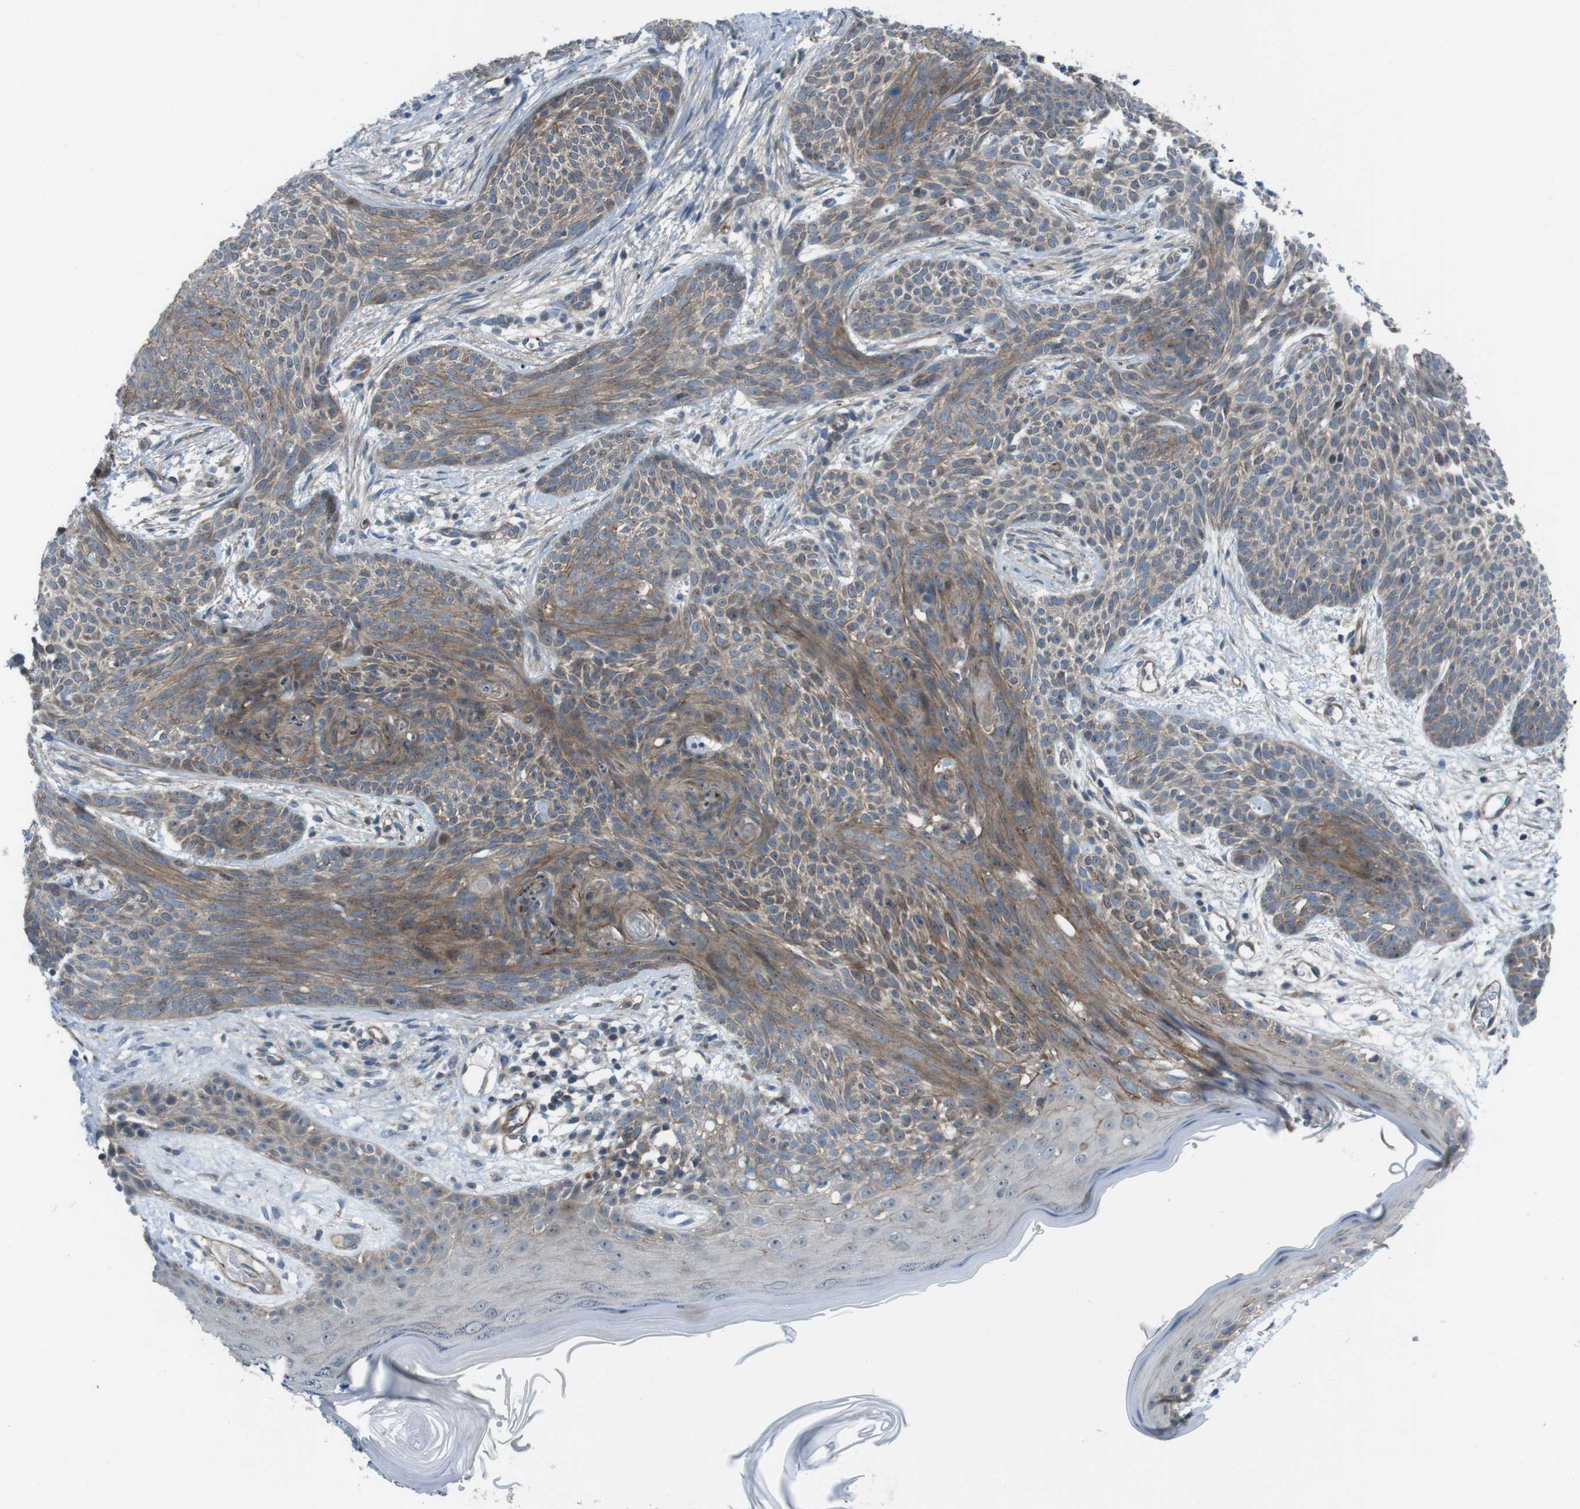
{"staining": {"intensity": "moderate", "quantity": ">75%", "location": "cytoplasmic/membranous"}, "tissue": "skin cancer", "cell_type": "Tumor cells", "image_type": "cancer", "snomed": [{"axis": "morphology", "description": "Basal cell carcinoma"}, {"axis": "topography", "description": "Skin"}], "caption": "A brown stain highlights moderate cytoplasmic/membranous positivity of a protein in skin cancer (basal cell carcinoma) tumor cells. (DAB (3,3'-diaminobenzidine) IHC with brightfield microscopy, high magnification).", "gene": "FAM174B", "patient": {"sex": "female", "age": 59}}